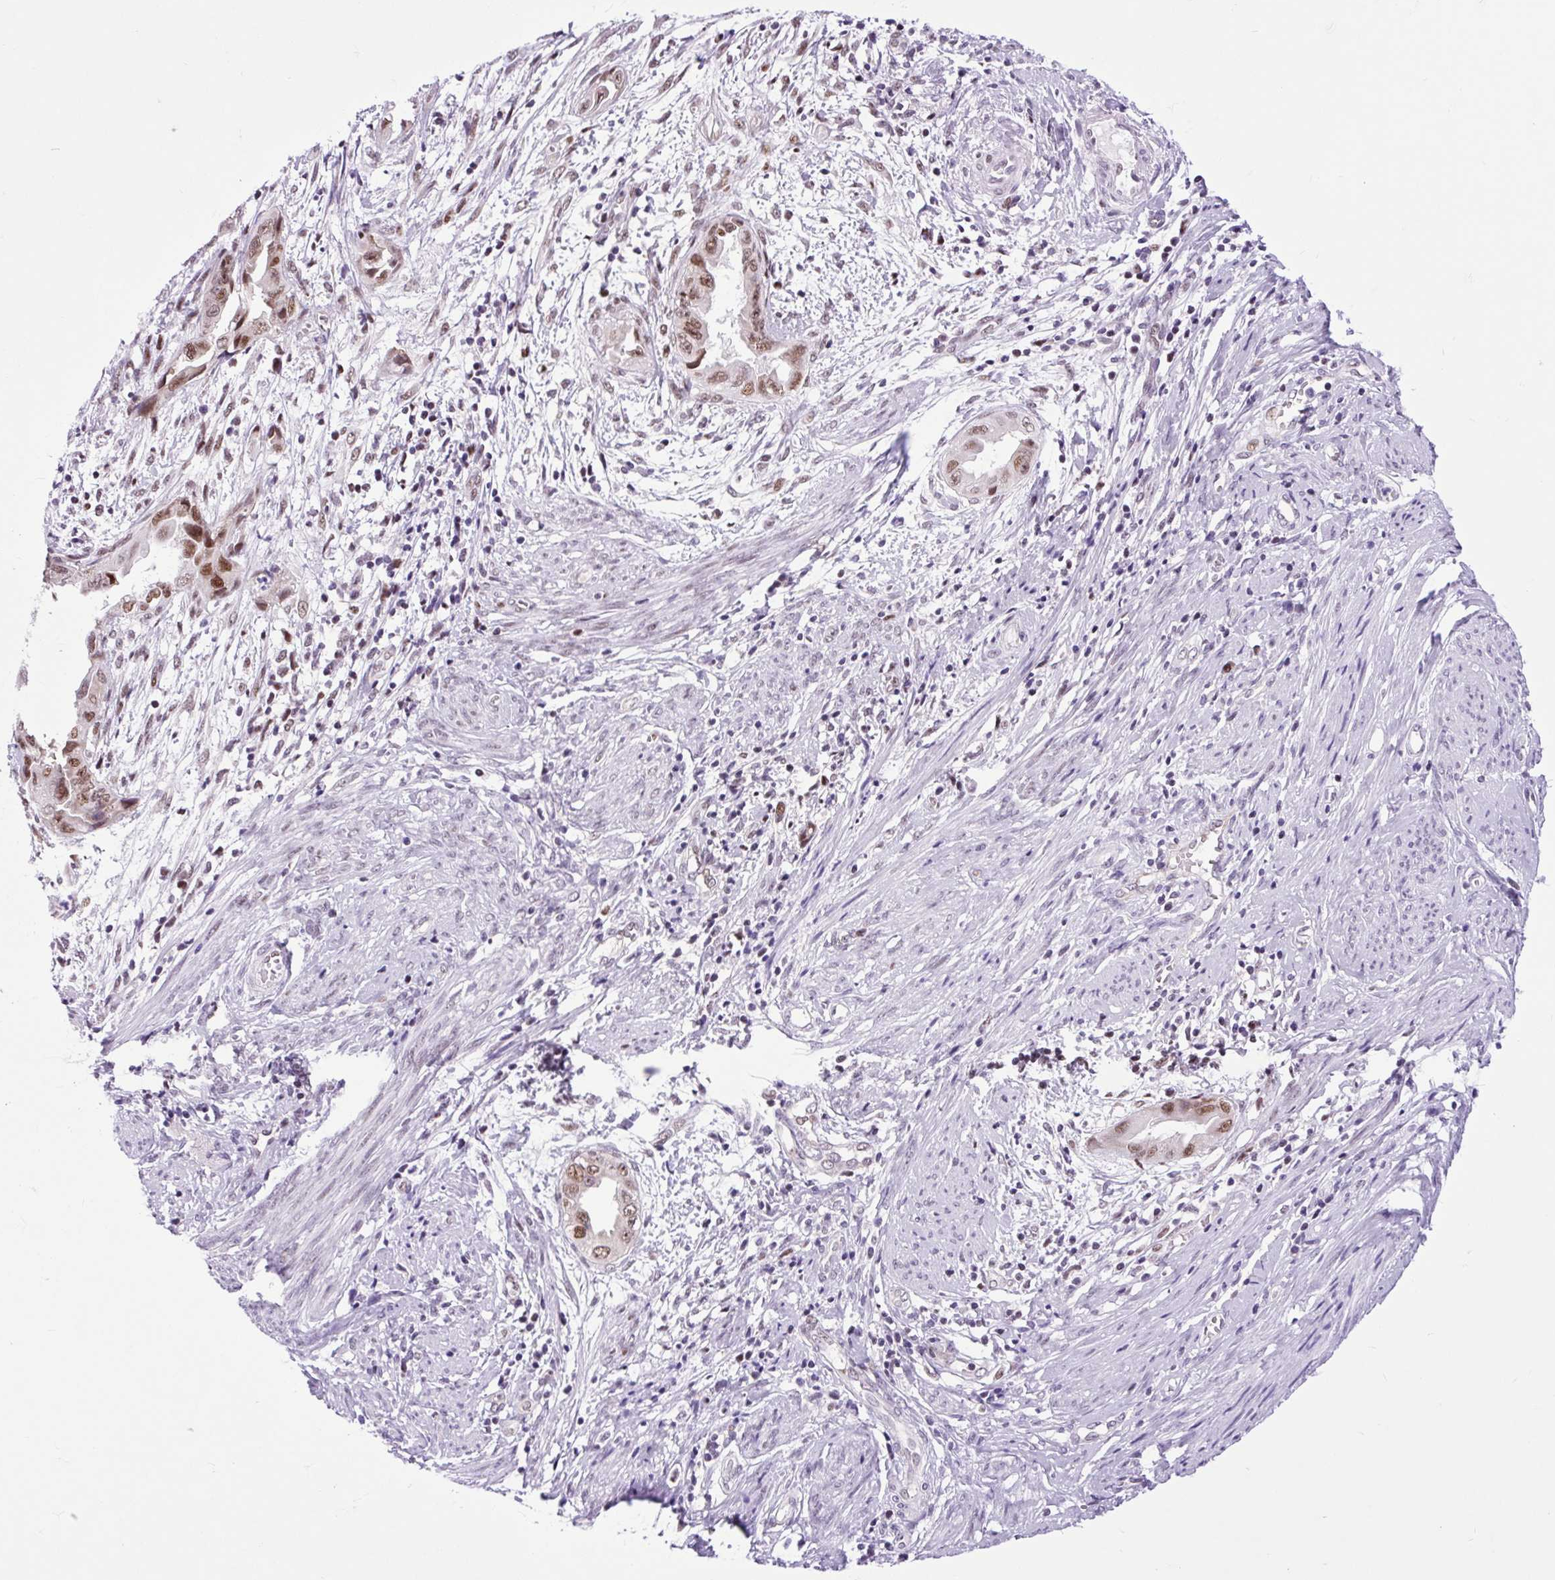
{"staining": {"intensity": "moderate", "quantity": ">75%", "location": "nuclear"}, "tissue": "endometrial cancer", "cell_type": "Tumor cells", "image_type": "cancer", "snomed": [{"axis": "morphology", "description": "Adenocarcinoma, NOS"}, {"axis": "topography", "description": "Endometrium"}], "caption": "This is a photomicrograph of IHC staining of adenocarcinoma (endometrial), which shows moderate staining in the nuclear of tumor cells.", "gene": "CLK2", "patient": {"sex": "female", "age": 57}}